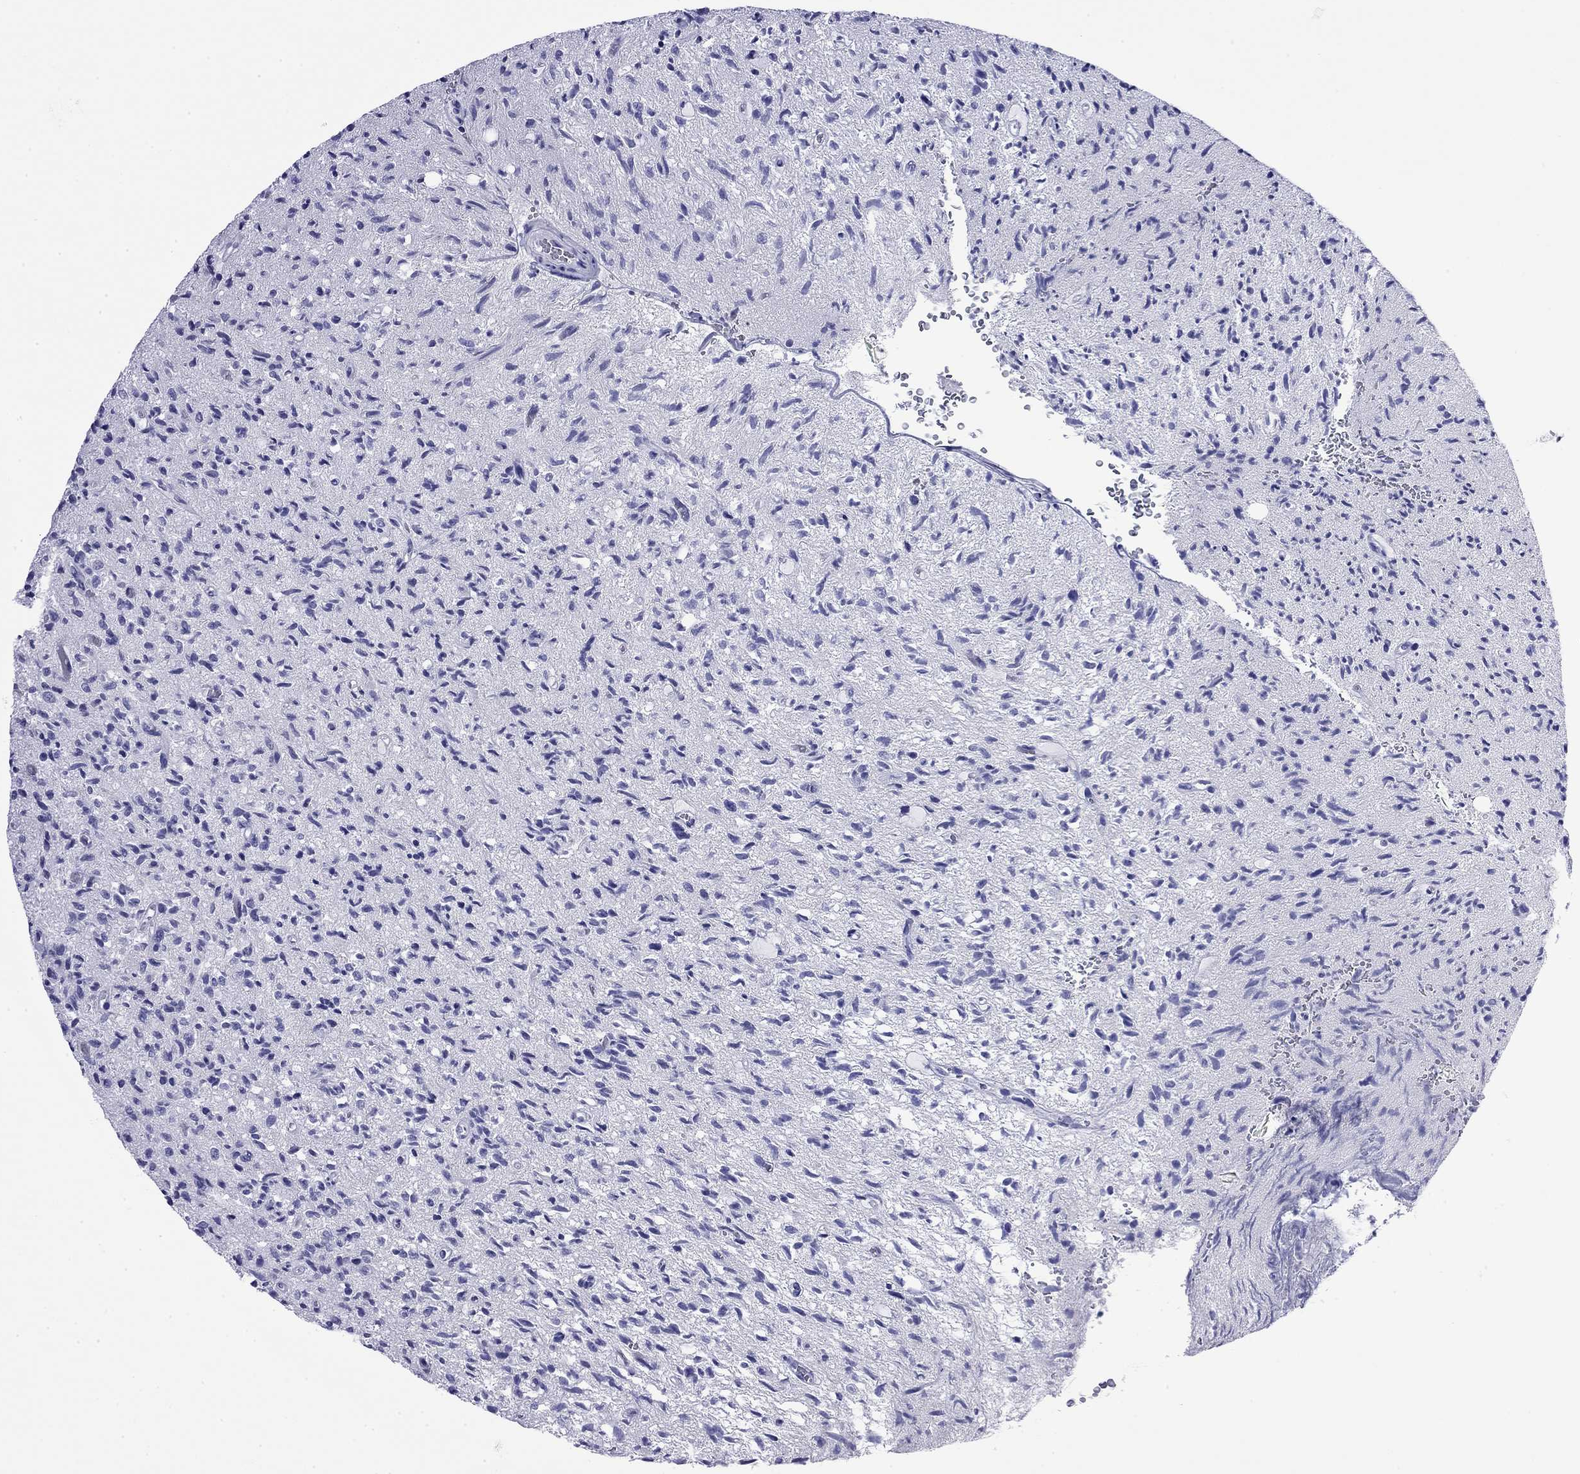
{"staining": {"intensity": "negative", "quantity": "none", "location": "none"}, "tissue": "glioma", "cell_type": "Tumor cells", "image_type": "cancer", "snomed": [{"axis": "morphology", "description": "Glioma, malignant, High grade"}, {"axis": "topography", "description": "Brain"}], "caption": "Immunohistochemical staining of glioma shows no significant staining in tumor cells. Brightfield microscopy of immunohistochemistry (IHC) stained with DAB (3,3'-diaminobenzidine) (brown) and hematoxylin (blue), captured at high magnification.", "gene": "FIGLA", "patient": {"sex": "male", "age": 64}}